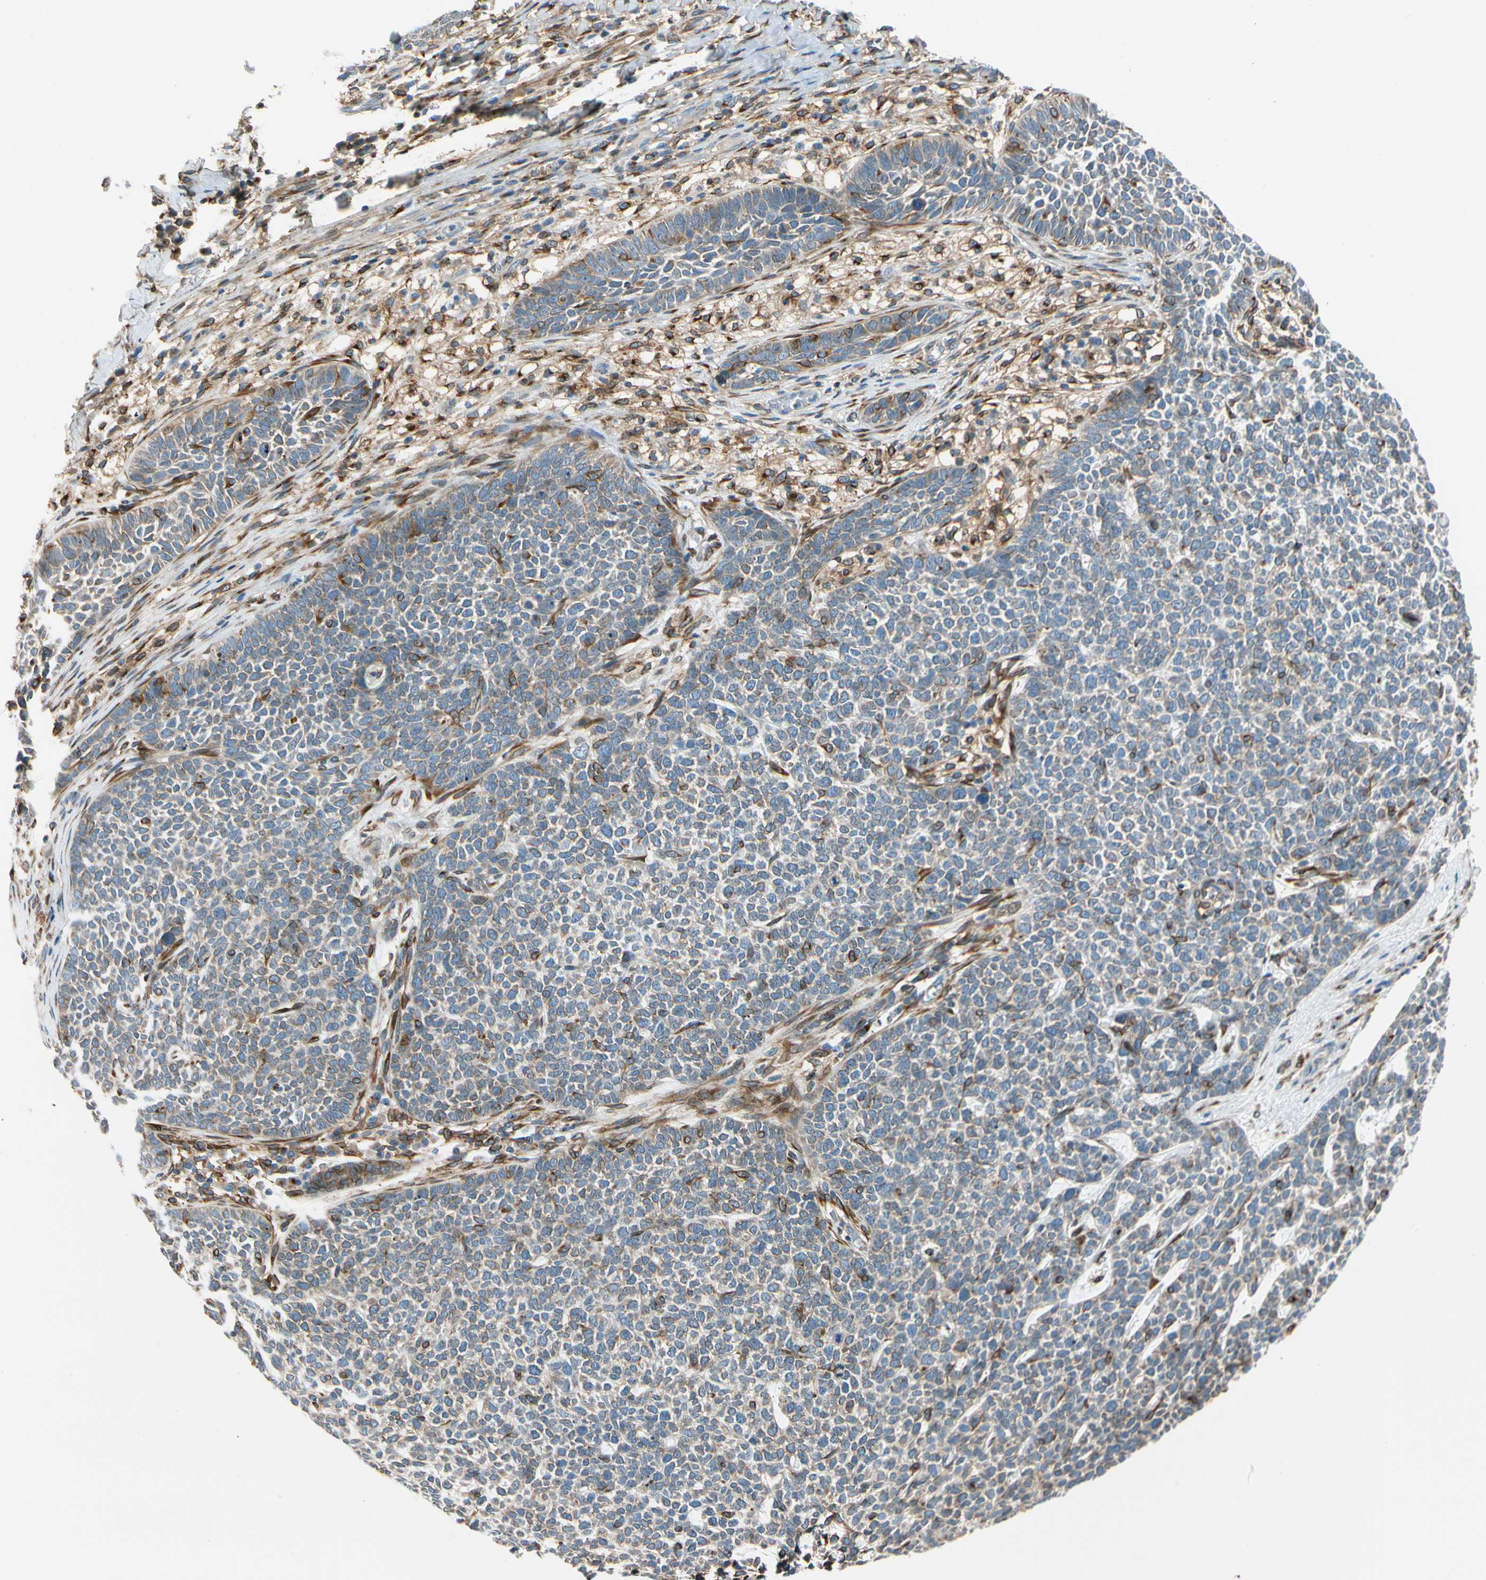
{"staining": {"intensity": "weak", "quantity": "25%-75%", "location": "cytoplasmic/membranous"}, "tissue": "skin cancer", "cell_type": "Tumor cells", "image_type": "cancer", "snomed": [{"axis": "morphology", "description": "Basal cell carcinoma"}, {"axis": "topography", "description": "Skin"}], "caption": "A micrograph of human skin cancer stained for a protein demonstrates weak cytoplasmic/membranous brown staining in tumor cells.", "gene": "NUCB1", "patient": {"sex": "female", "age": 84}}